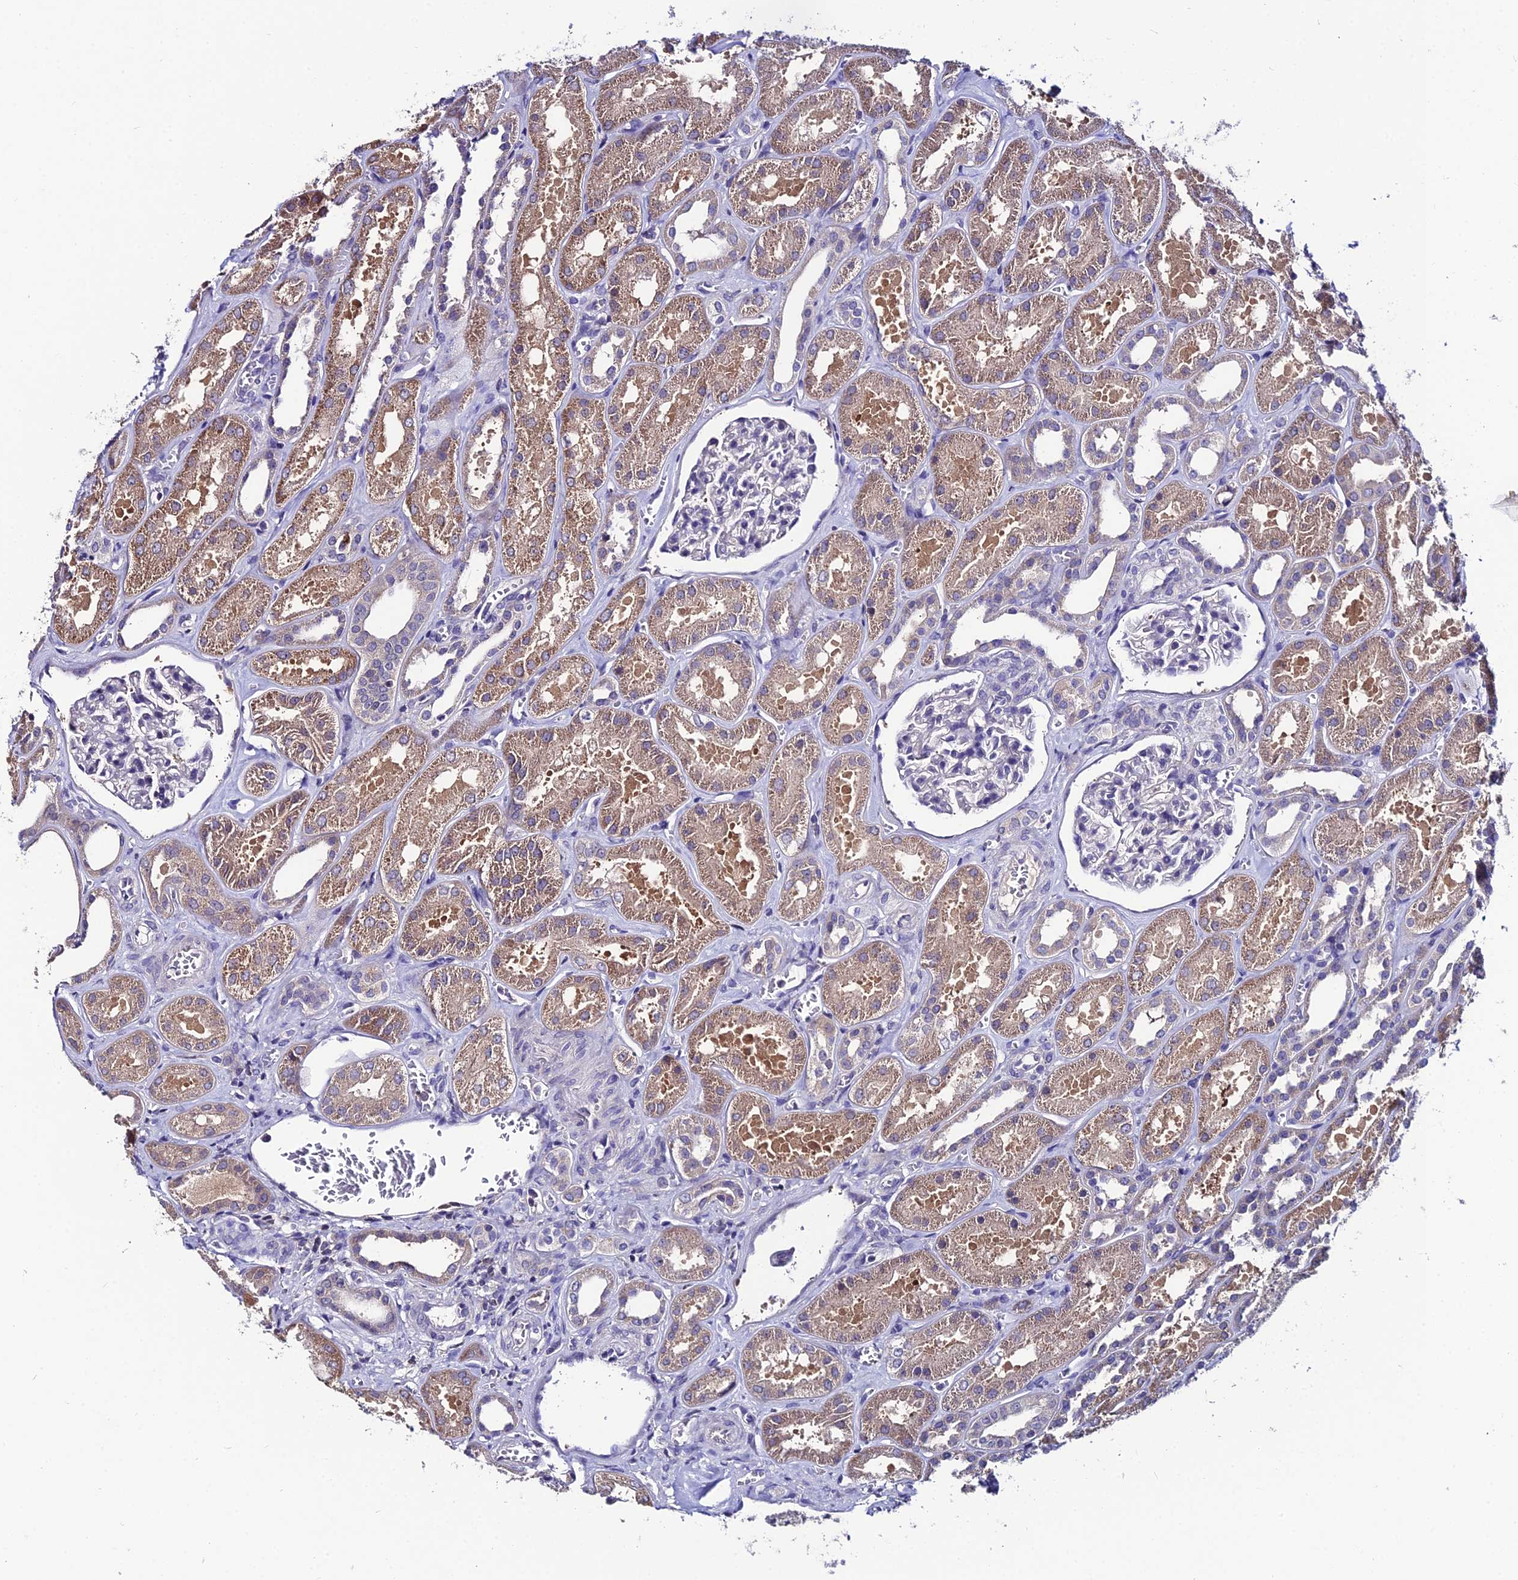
{"staining": {"intensity": "negative", "quantity": "none", "location": "none"}, "tissue": "kidney", "cell_type": "Cells in glomeruli", "image_type": "normal", "snomed": [{"axis": "morphology", "description": "Normal tissue, NOS"}, {"axis": "morphology", "description": "Adenocarcinoma, NOS"}, {"axis": "topography", "description": "Kidney"}], "caption": "The IHC photomicrograph has no significant staining in cells in glomeruli of kidney.", "gene": "LGALS7", "patient": {"sex": "female", "age": 68}}